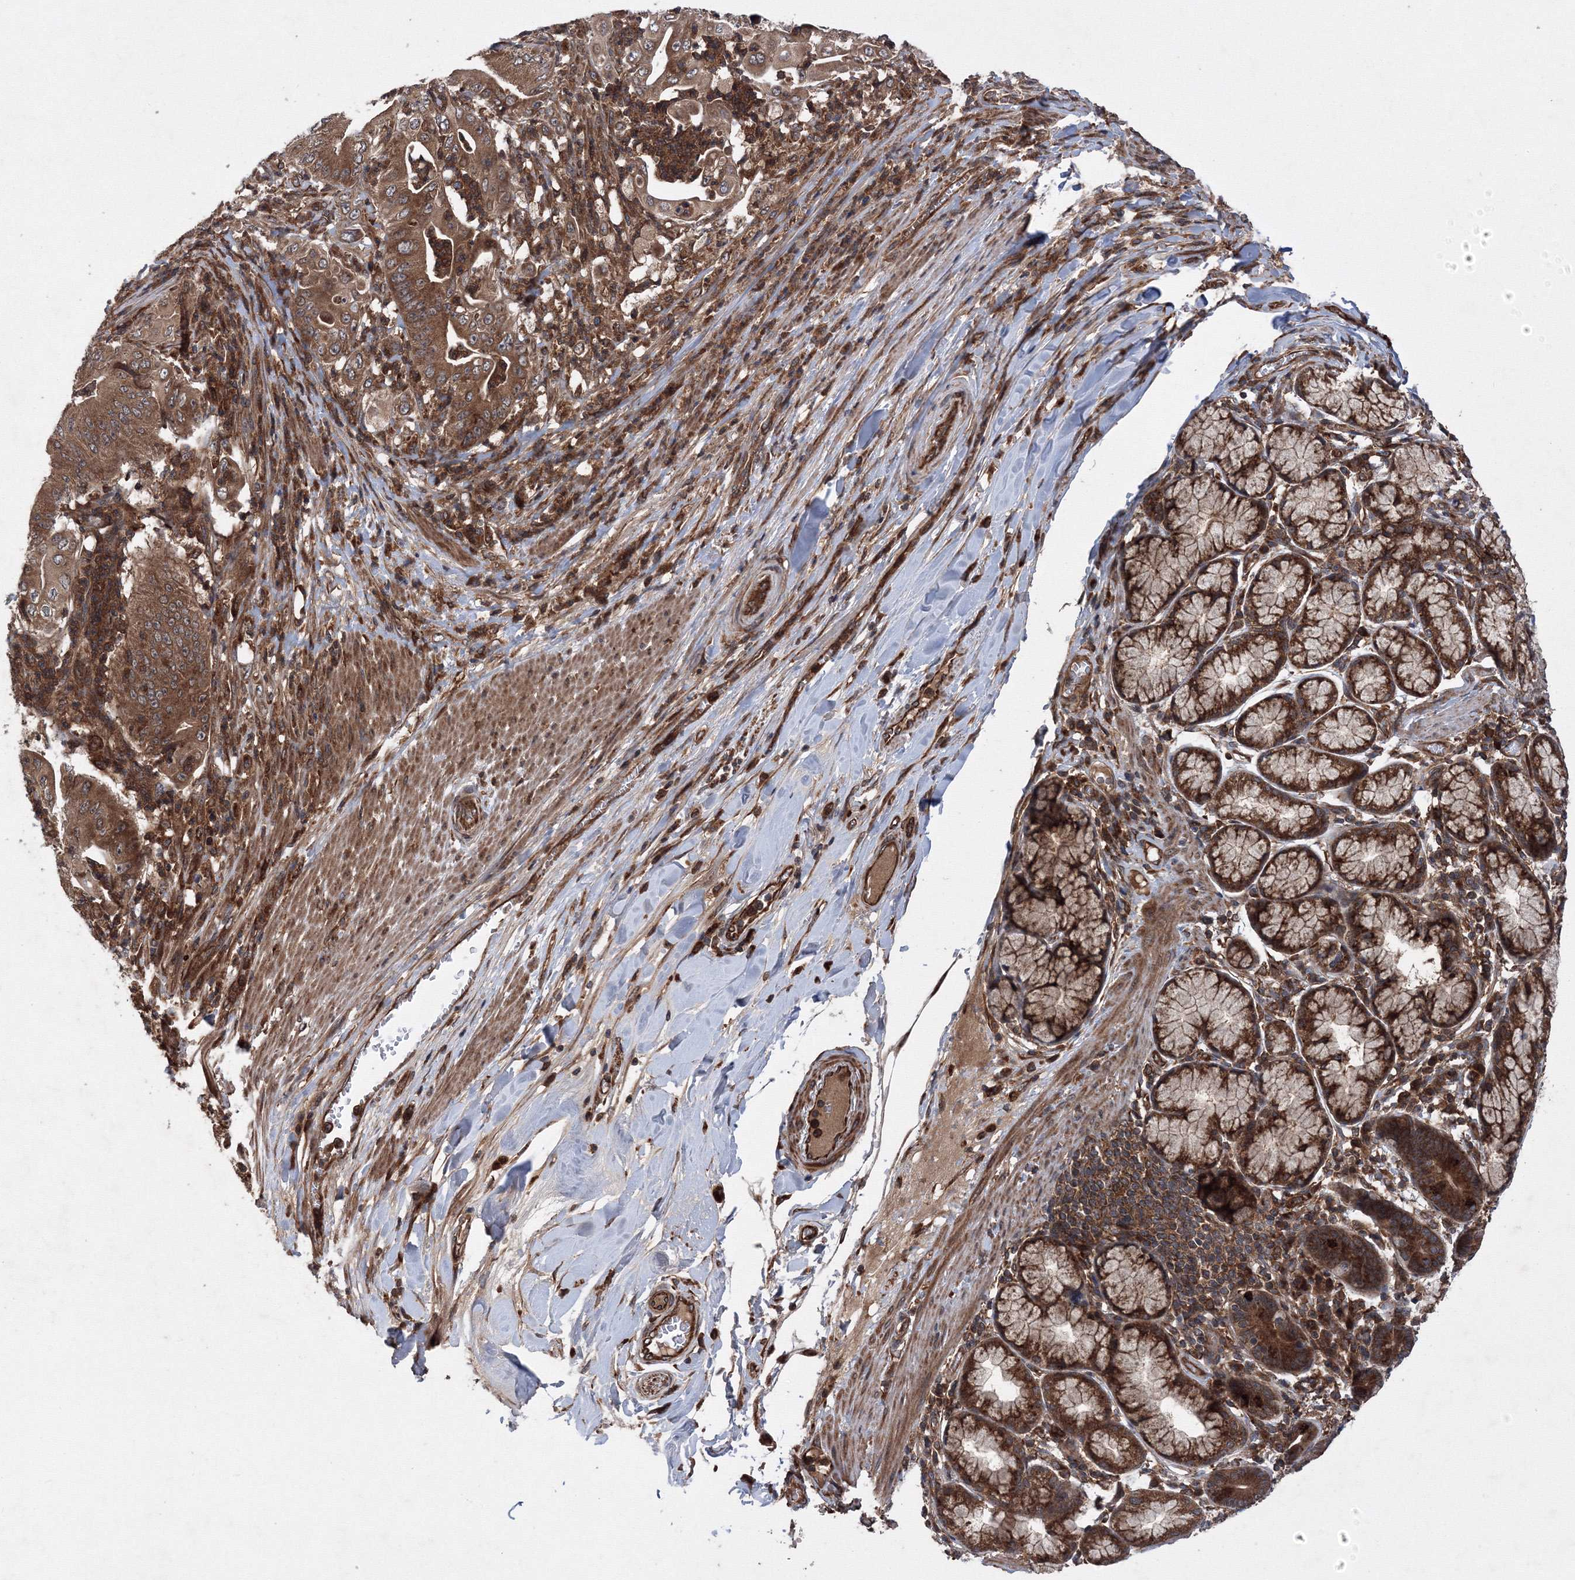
{"staining": {"intensity": "moderate", "quantity": ">75%", "location": "cytoplasmic/membranous"}, "tissue": "pancreatic cancer", "cell_type": "Tumor cells", "image_type": "cancer", "snomed": [{"axis": "morphology", "description": "Adenocarcinoma, NOS"}, {"axis": "topography", "description": "Pancreas"}], "caption": "Human pancreatic adenocarcinoma stained with a protein marker displays moderate staining in tumor cells.", "gene": "ATG3", "patient": {"sex": "female", "age": 77}}